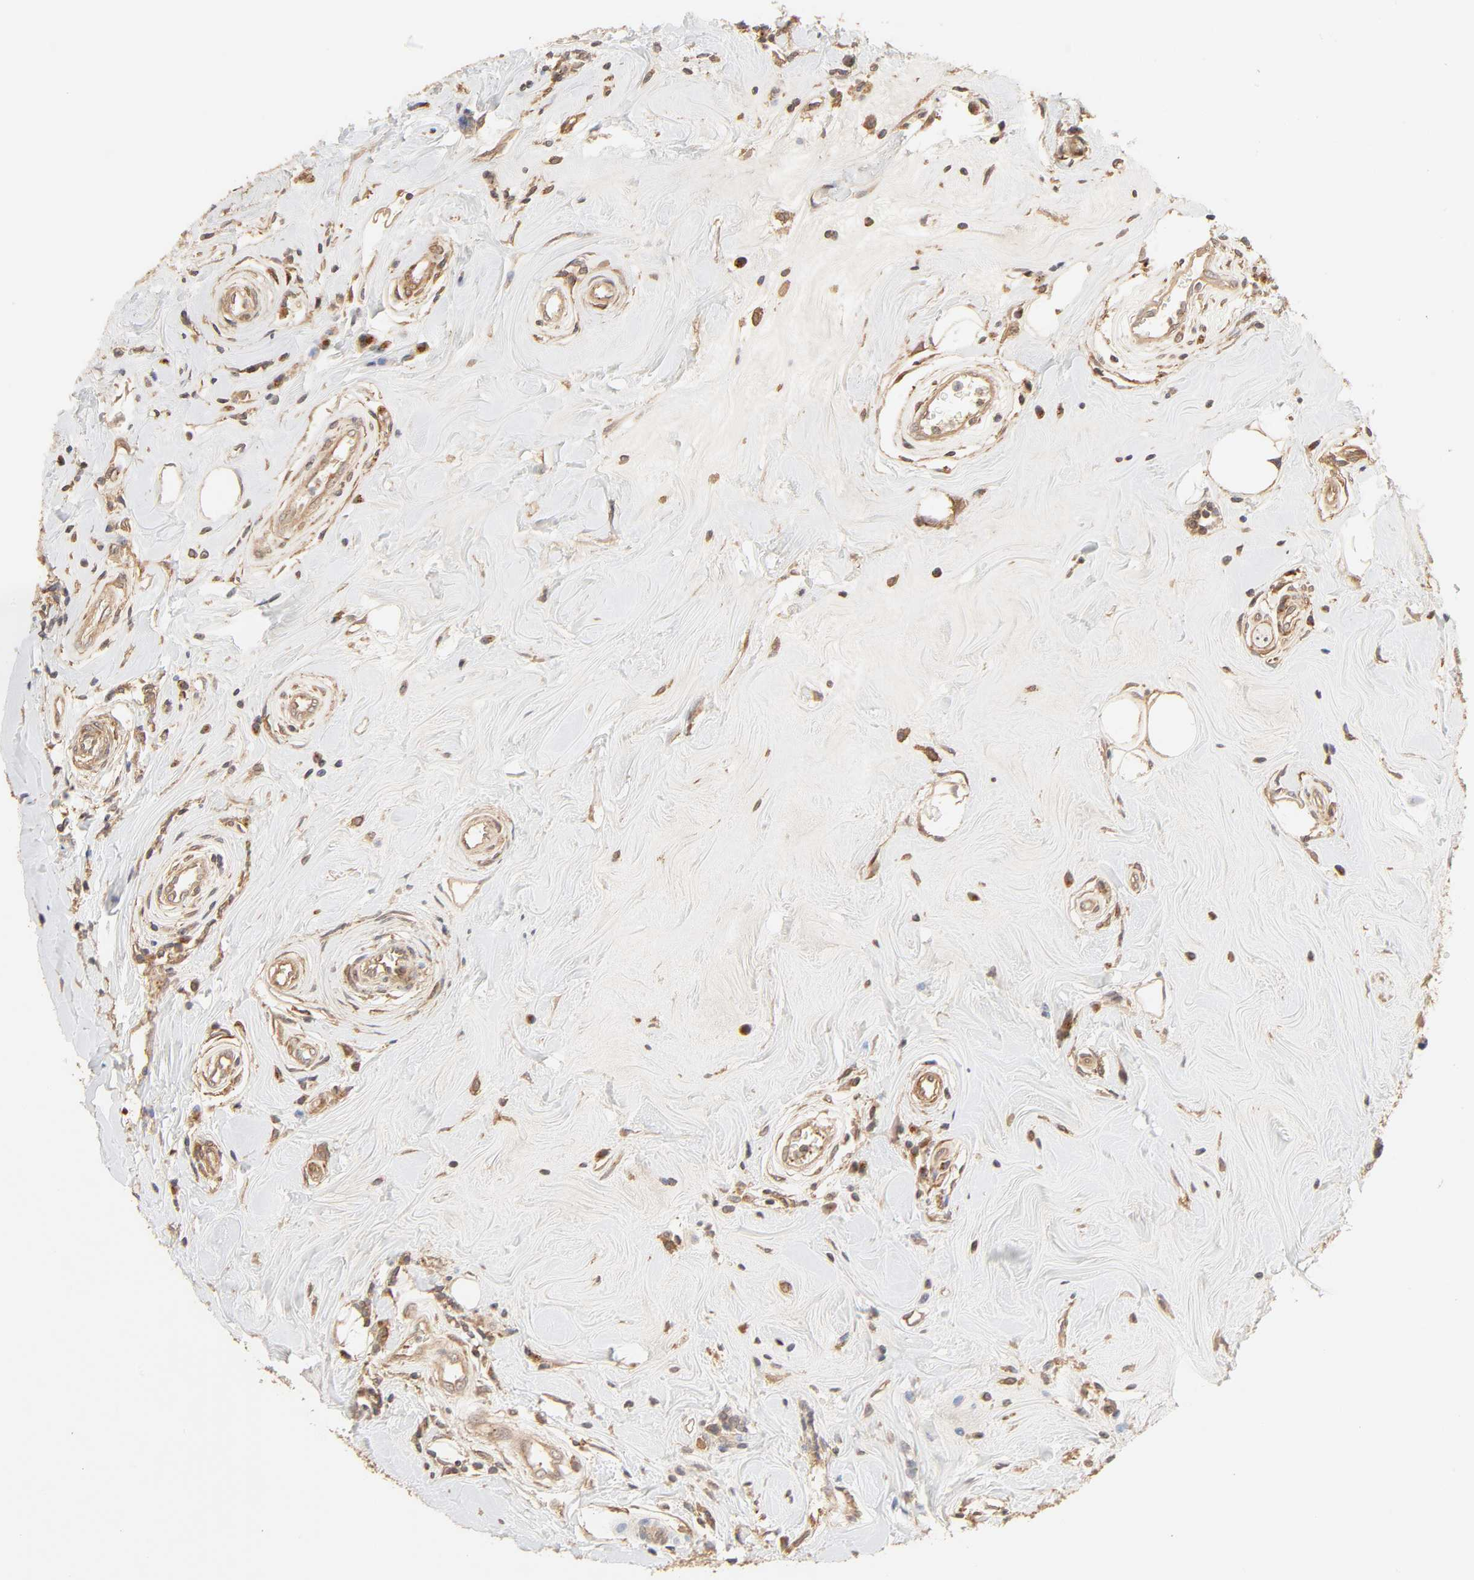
{"staining": {"intensity": "moderate", "quantity": ">75%", "location": "cytoplasmic/membranous"}, "tissue": "breast cancer", "cell_type": "Tumor cells", "image_type": "cancer", "snomed": [{"axis": "morphology", "description": "Duct carcinoma"}, {"axis": "topography", "description": "Breast"}], "caption": "Tumor cells reveal moderate cytoplasmic/membranous expression in about >75% of cells in breast cancer (invasive ductal carcinoma).", "gene": "EPS8", "patient": {"sex": "female", "age": 27}}